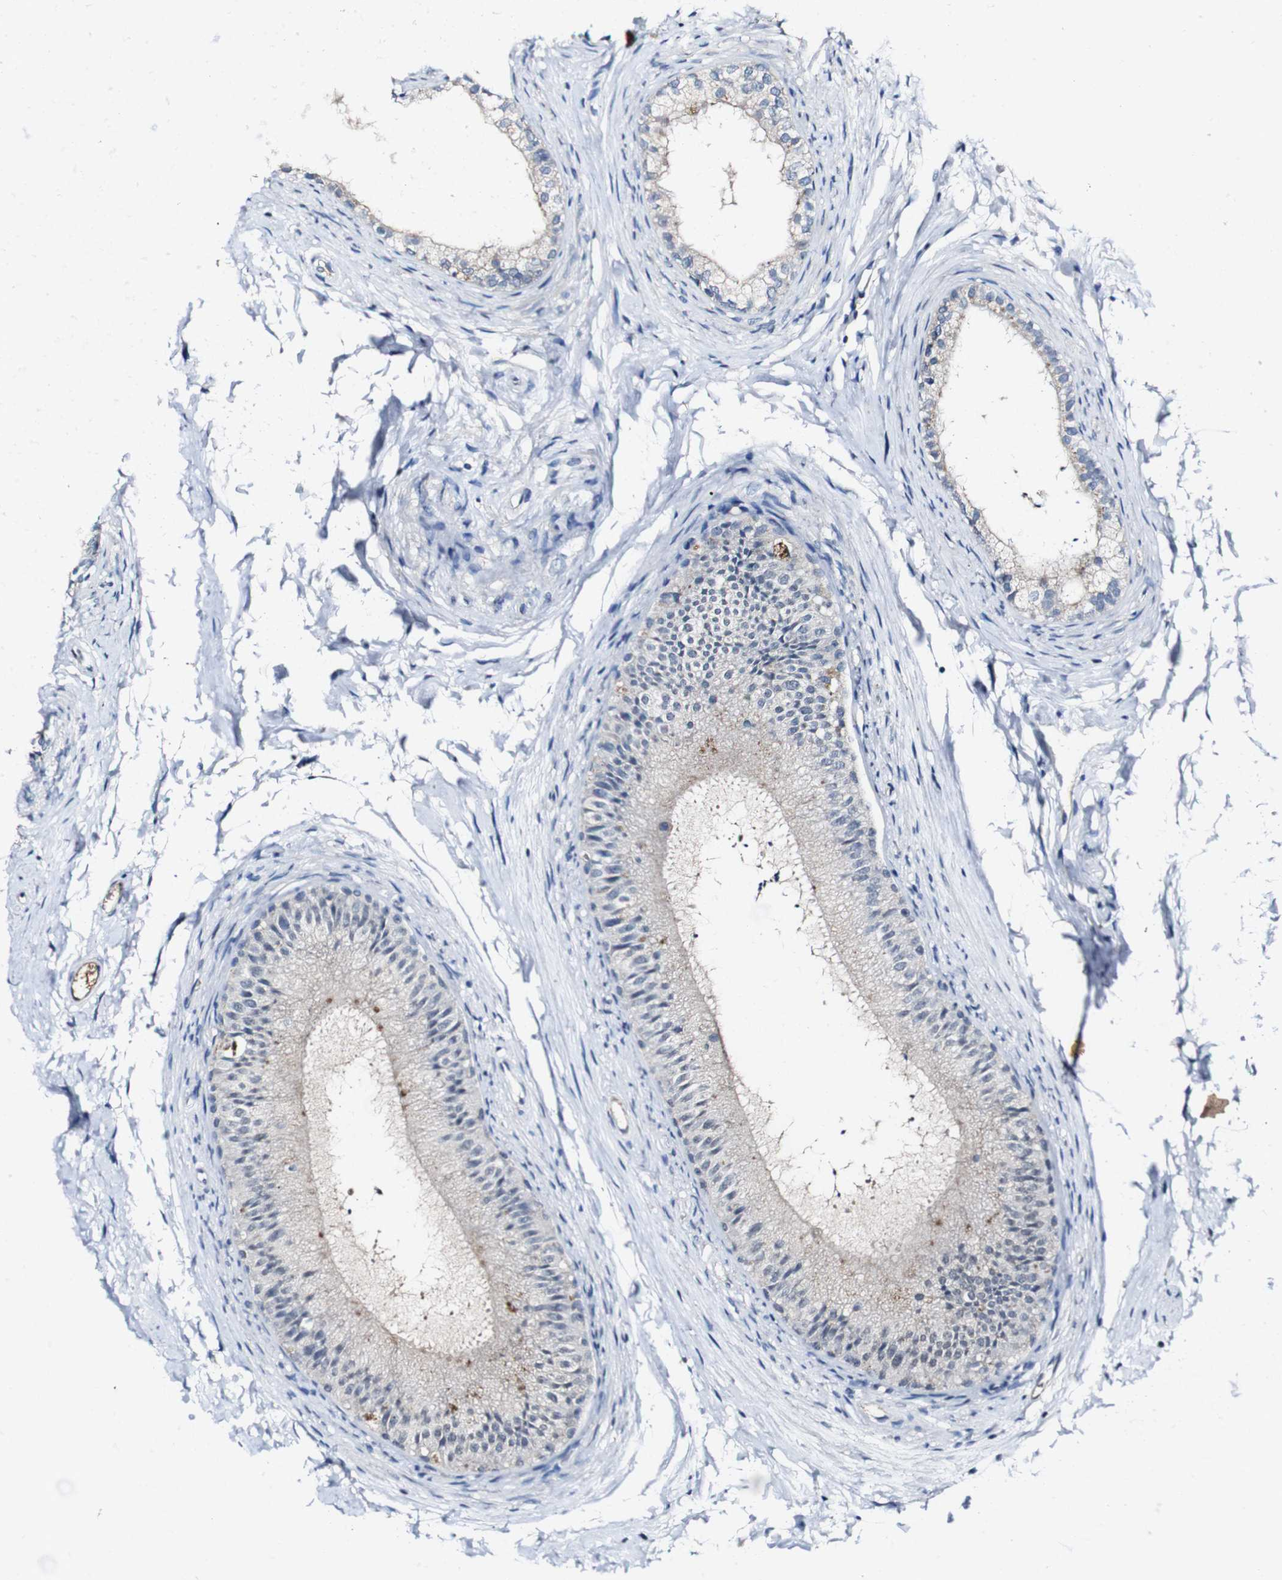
{"staining": {"intensity": "negative", "quantity": "none", "location": "none"}, "tissue": "epididymis", "cell_type": "Glandular cells", "image_type": "normal", "snomed": [{"axis": "morphology", "description": "Normal tissue, NOS"}, {"axis": "topography", "description": "Epididymis"}], "caption": "High magnification brightfield microscopy of normal epididymis stained with DAB (brown) and counterstained with hematoxylin (blue): glandular cells show no significant staining. (Immunohistochemistry, brightfield microscopy, high magnification).", "gene": "GRAMD1A", "patient": {"sex": "male", "age": 56}}